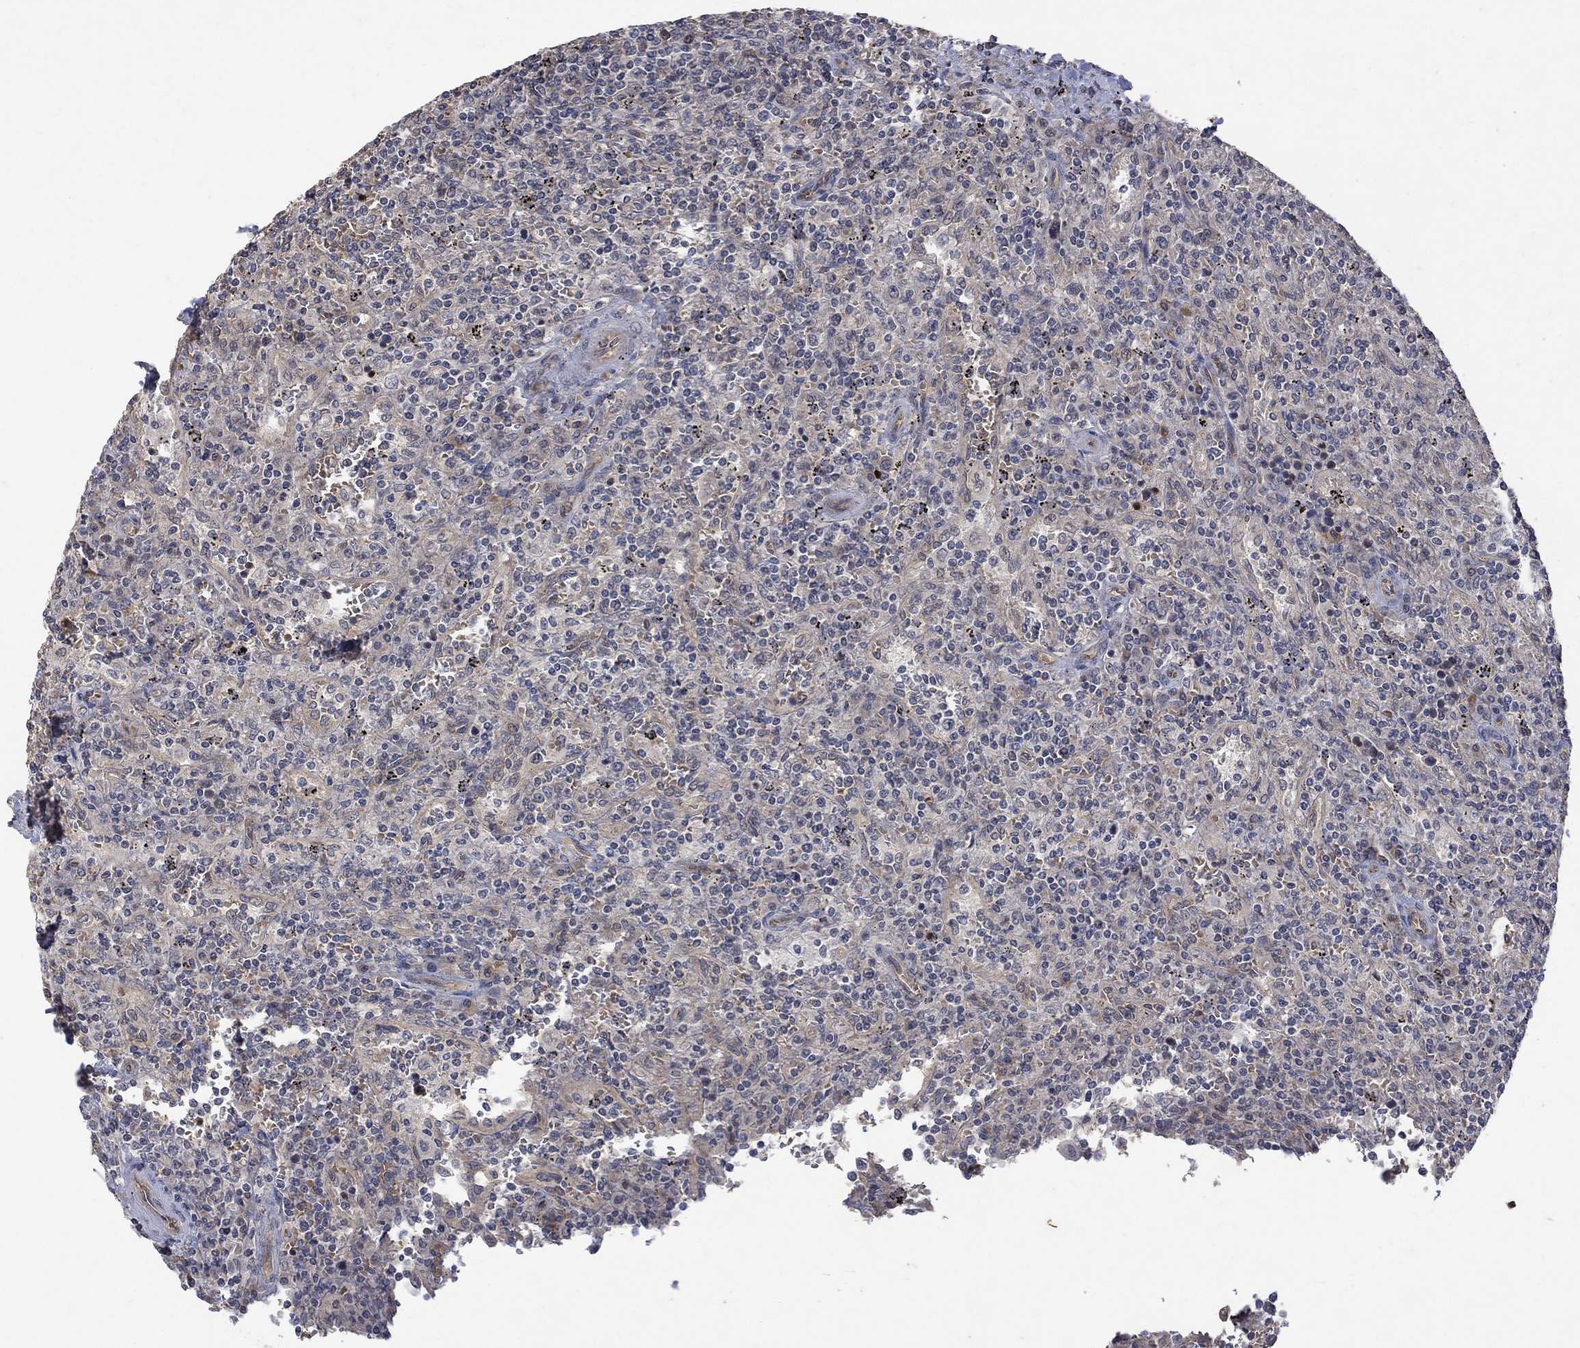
{"staining": {"intensity": "negative", "quantity": "none", "location": "none"}, "tissue": "lymphoma", "cell_type": "Tumor cells", "image_type": "cancer", "snomed": [{"axis": "morphology", "description": "Malignant lymphoma, non-Hodgkin's type, Low grade"}, {"axis": "topography", "description": "Spleen"}], "caption": "A high-resolution micrograph shows immunohistochemistry (IHC) staining of lymphoma, which reveals no significant positivity in tumor cells.", "gene": "GRIN2D", "patient": {"sex": "male", "age": 62}}